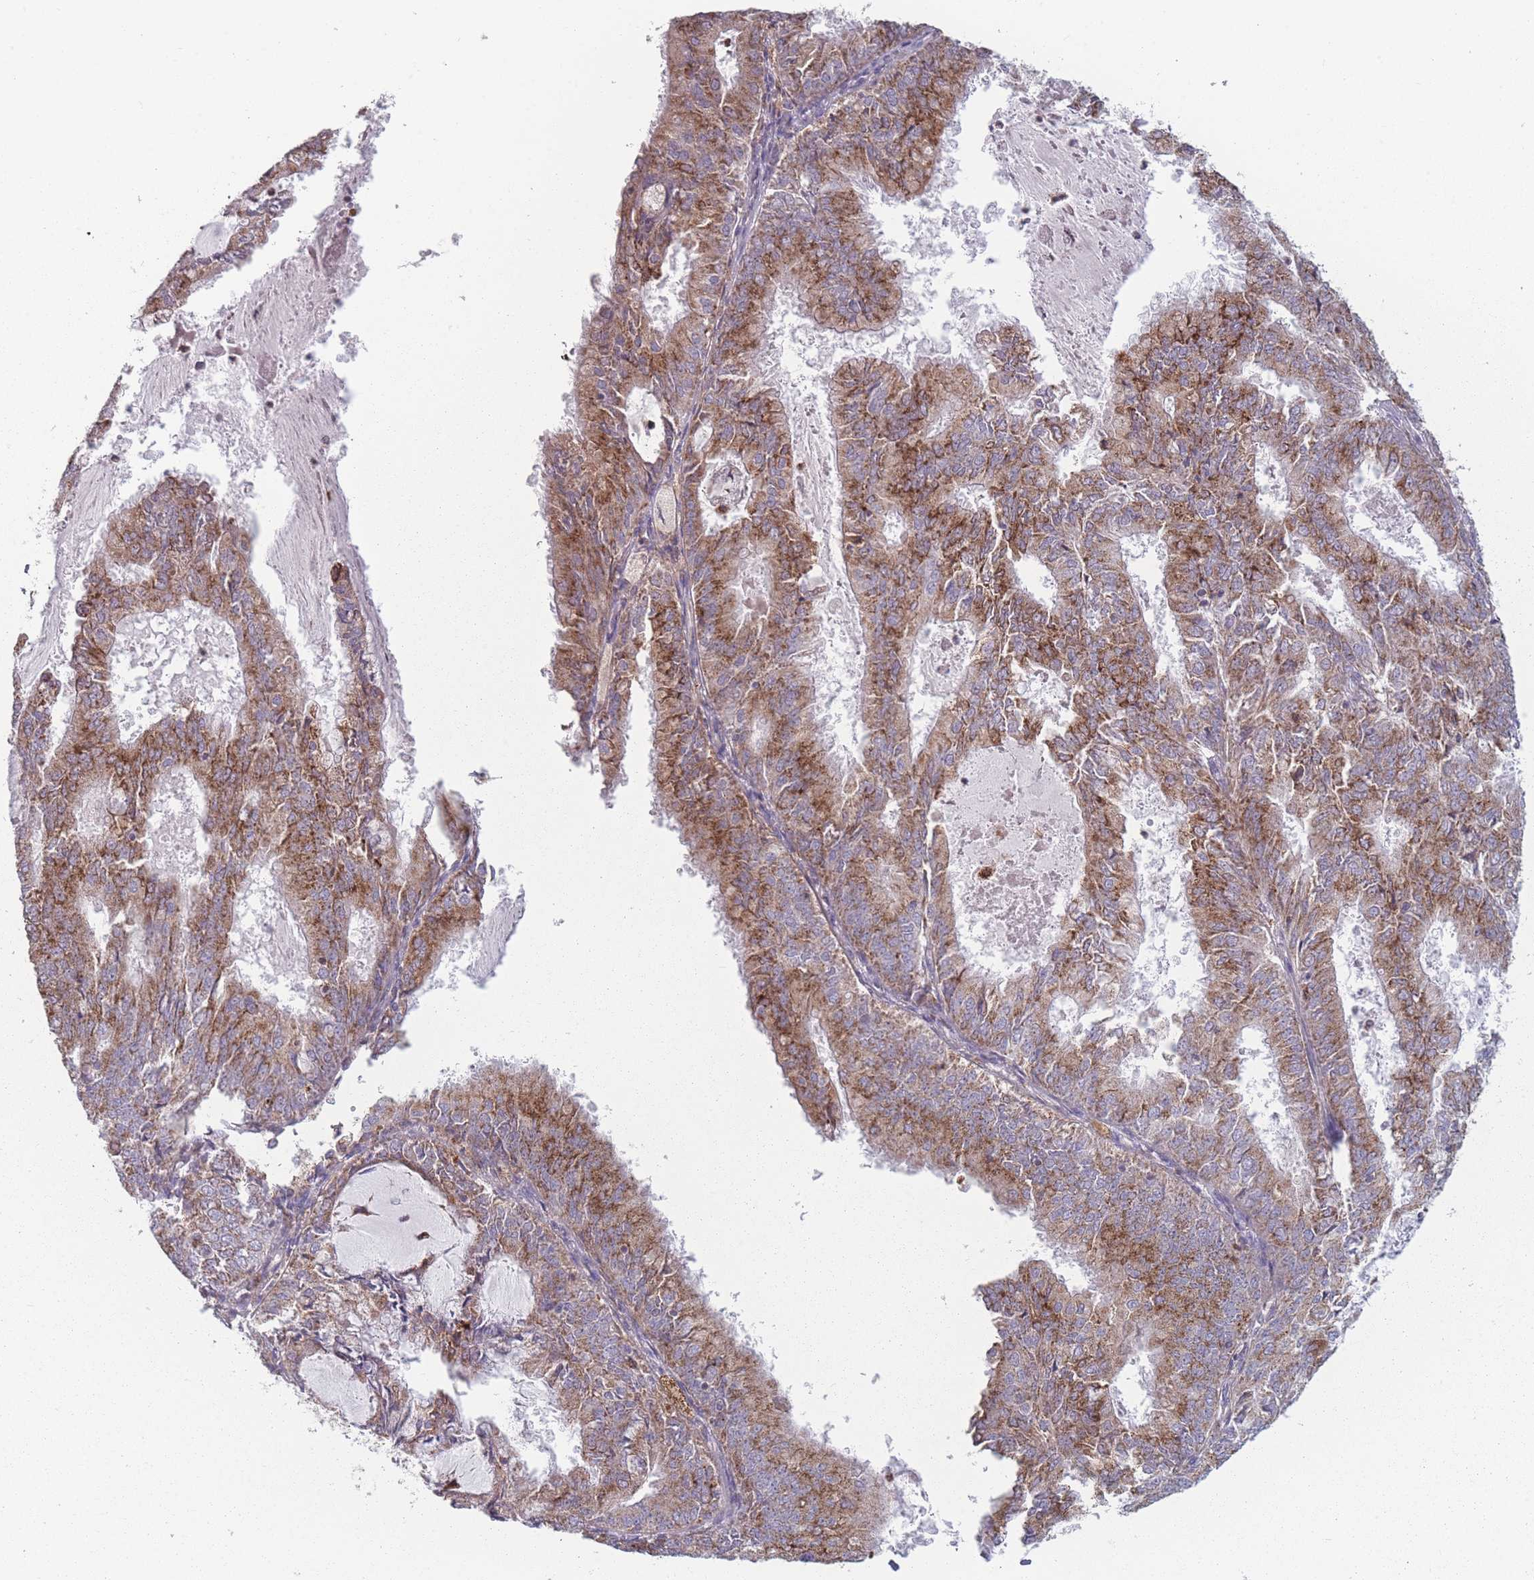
{"staining": {"intensity": "moderate", "quantity": ">75%", "location": "cytoplasmic/membranous"}, "tissue": "endometrial cancer", "cell_type": "Tumor cells", "image_type": "cancer", "snomed": [{"axis": "morphology", "description": "Adenocarcinoma, NOS"}, {"axis": "topography", "description": "Endometrium"}], "caption": "High-magnification brightfield microscopy of endometrial adenocarcinoma stained with DAB (3,3'-diaminobenzidine) (brown) and counterstained with hematoxylin (blue). tumor cells exhibit moderate cytoplasmic/membranous expression is present in about>75% of cells. (IHC, brightfield microscopy, high magnification).", "gene": "PEX11B", "patient": {"sex": "female", "age": 57}}